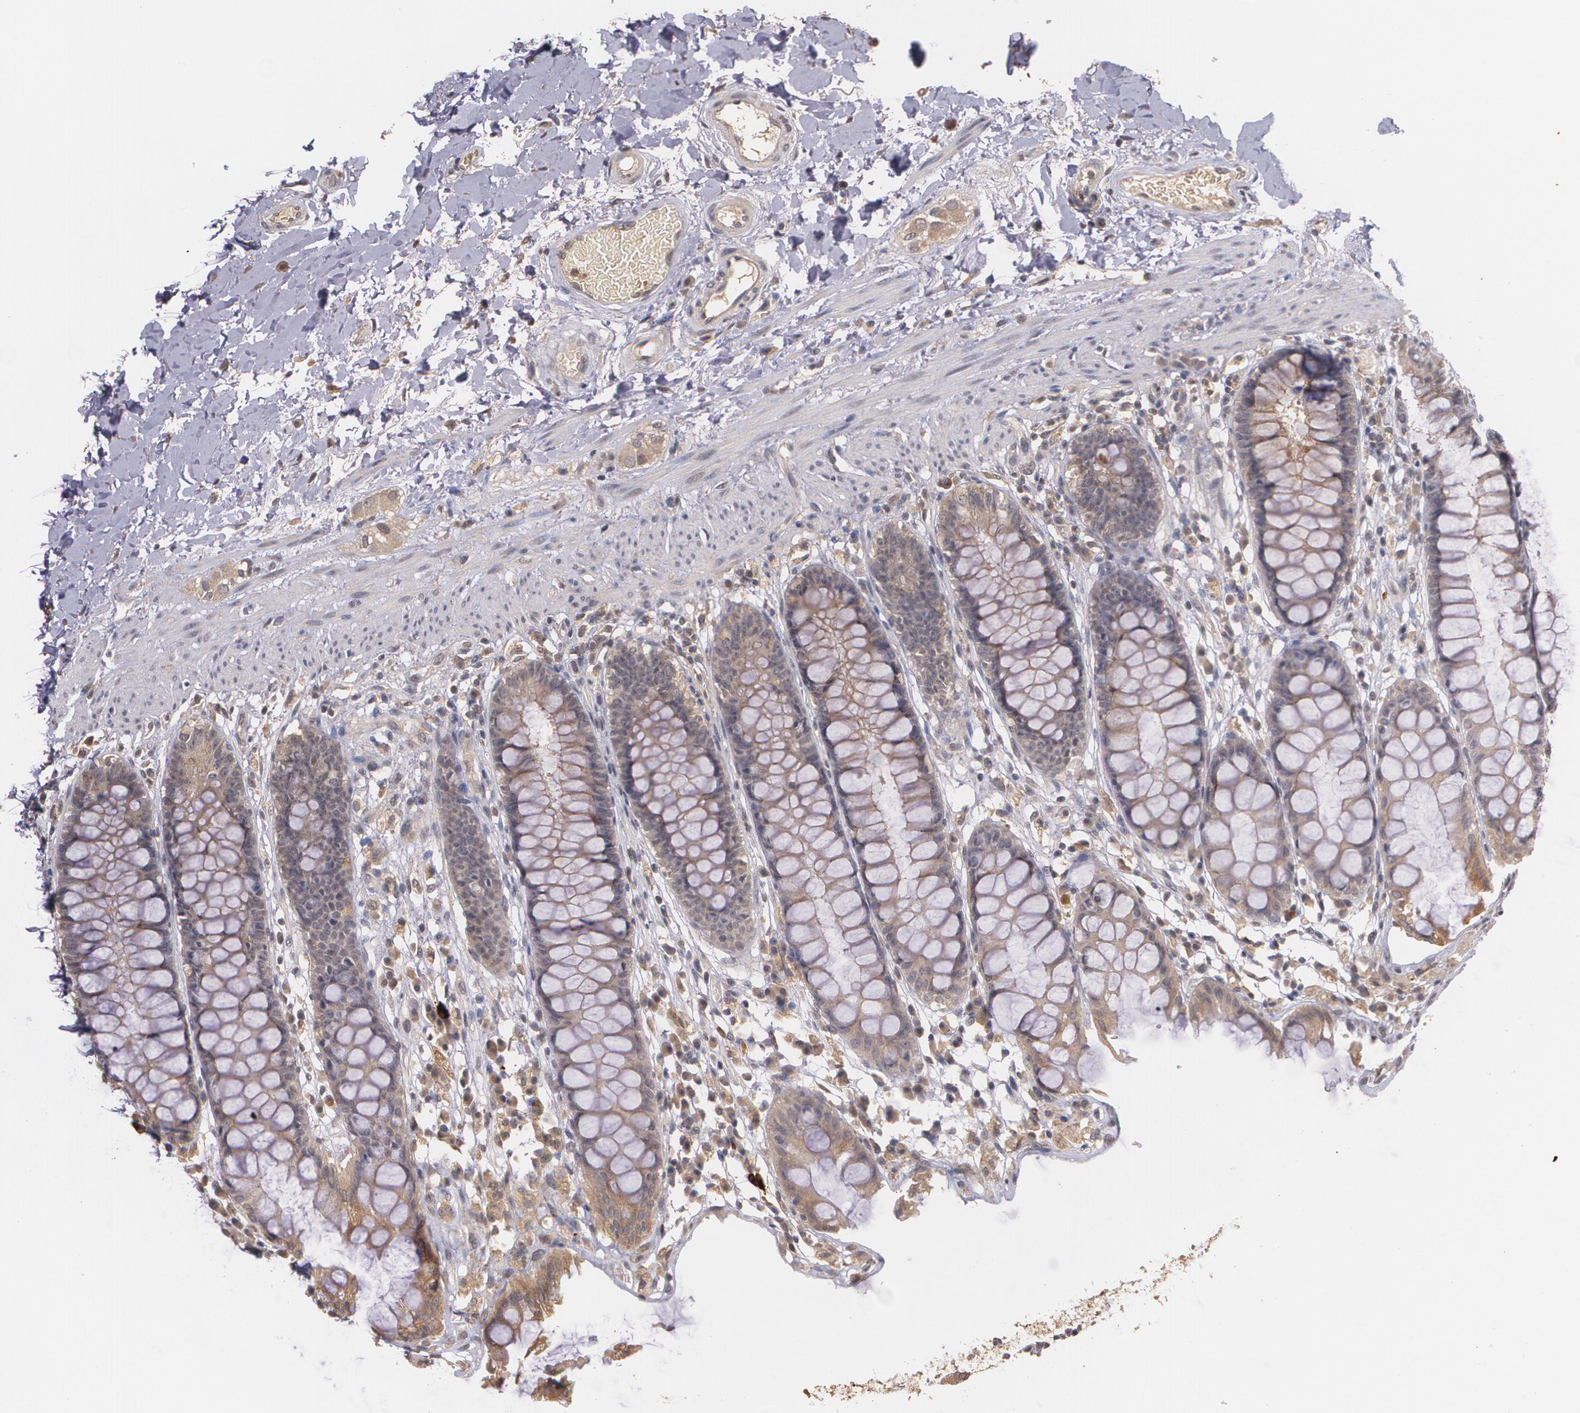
{"staining": {"intensity": "moderate", "quantity": ">75%", "location": "cytoplasmic/membranous"}, "tissue": "rectum", "cell_type": "Glandular cells", "image_type": "normal", "snomed": [{"axis": "morphology", "description": "Normal tissue, NOS"}, {"axis": "topography", "description": "Rectum"}], "caption": "Immunohistochemical staining of benign rectum reveals medium levels of moderate cytoplasmic/membranous staining in about >75% of glandular cells.", "gene": "IFNGR2", "patient": {"sex": "female", "age": 46}}